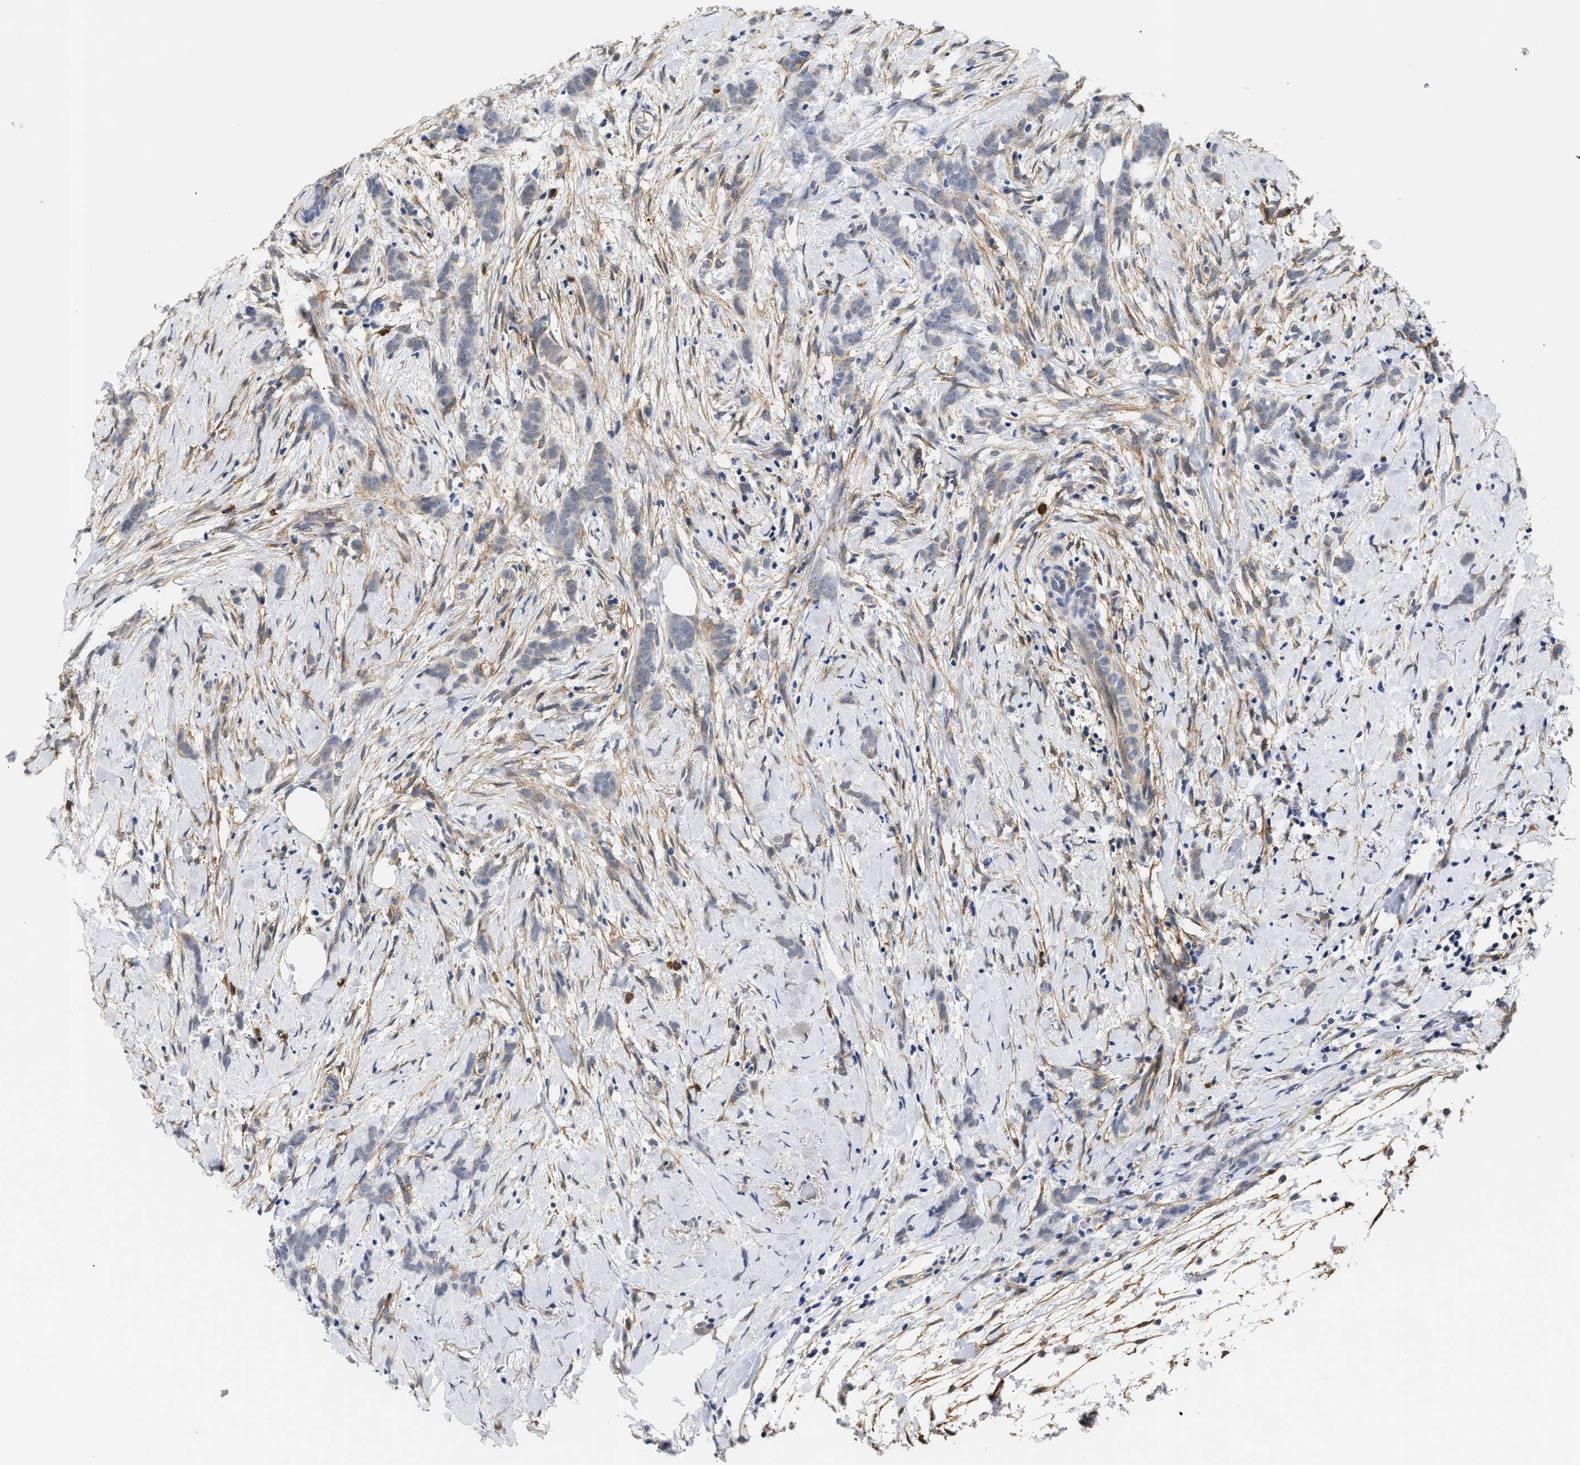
{"staining": {"intensity": "weak", "quantity": "<25%", "location": "cytoplasmic/membranous"}, "tissue": "breast cancer", "cell_type": "Tumor cells", "image_type": "cancer", "snomed": [{"axis": "morphology", "description": "Lobular carcinoma, in situ"}, {"axis": "morphology", "description": "Lobular carcinoma"}, {"axis": "topography", "description": "Breast"}], "caption": "This photomicrograph is of breast cancer (lobular carcinoma in situ) stained with IHC to label a protein in brown with the nuclei are counter-stained blue. There is no positivity in tumor cells.", "gene": "AHNAK2", "patient": {"sex": "female", "age": 41}}